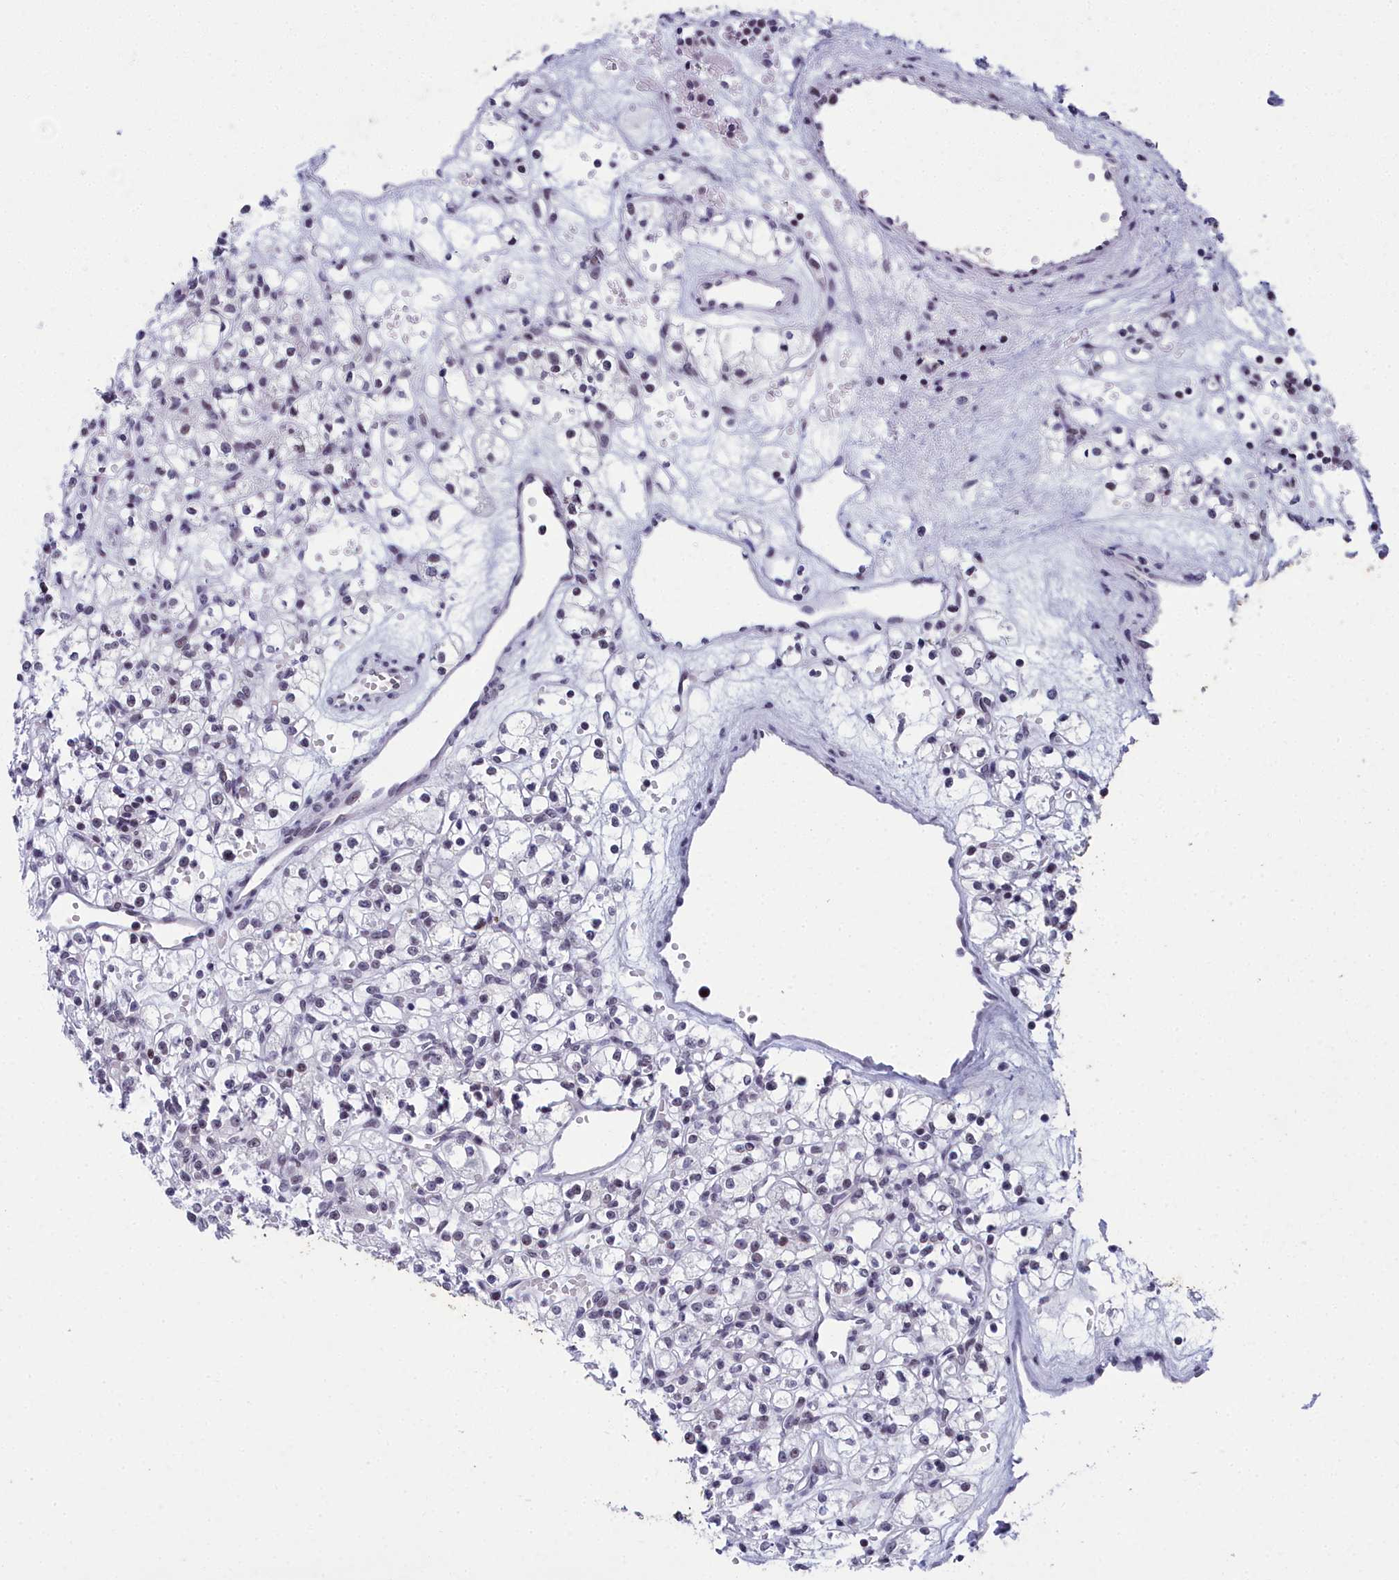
{"staining": {"intensity": "negative", "quantity": "none", "location": "none"}, "tissue": "renal cancer", "cell_type": "Tumor cells", "image_type": "cancer", "snomed": [{"axis": "morphology", "description": "Adenocarcinoma, NOS"}, {"axis": "topography", "description": "Kidney"}], "caption": "Immunohistochemistry of renal cancer shows no positivity in tumor cells.", "gene": "CCDC97", "patient": {"sex": "female", "age": 59}}